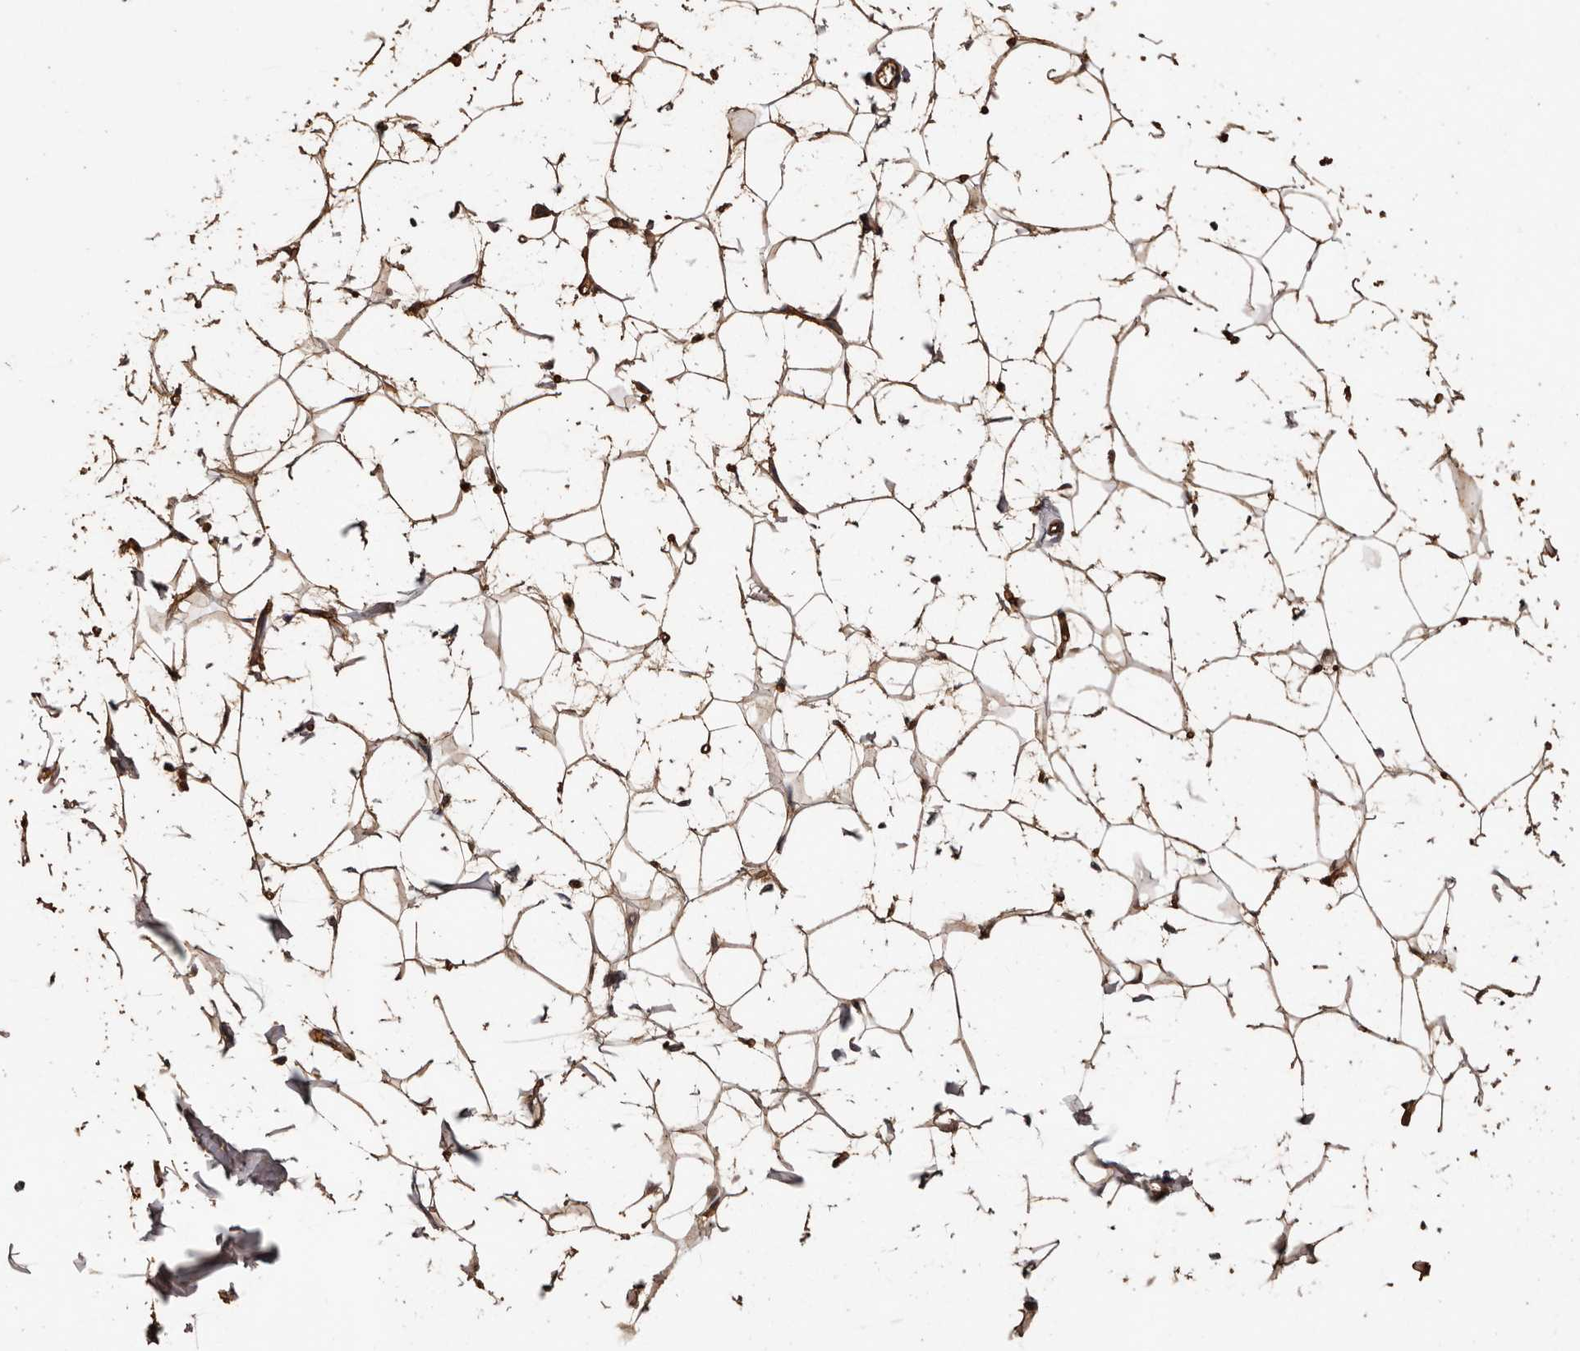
{"staining": {"intensity": "strong", "quantity": ">75%", "location": "cytoplasmic/membranous"}, "tissue": "adipose tissue", "cell_type": "Adipocytes", "image_type": "normal", "snomed": [{"axis": "morphology", "description": "Normal tissue, NOS"}, {"axis": "topography", "description": "Breast"}], "caption": "Protein expression analysis of normal adipose tissue shows strong cytoplasmic/membranous positivity in approximately >75% of adipocytes. The staining was performed using DAB (3,3'-diaminobenzidine), with brown indicating positive protein expression. Nuclei are stained blue with hematoxylin.", "gene": "ZNF557", "patient": {"sex": "female", "age": 23}}